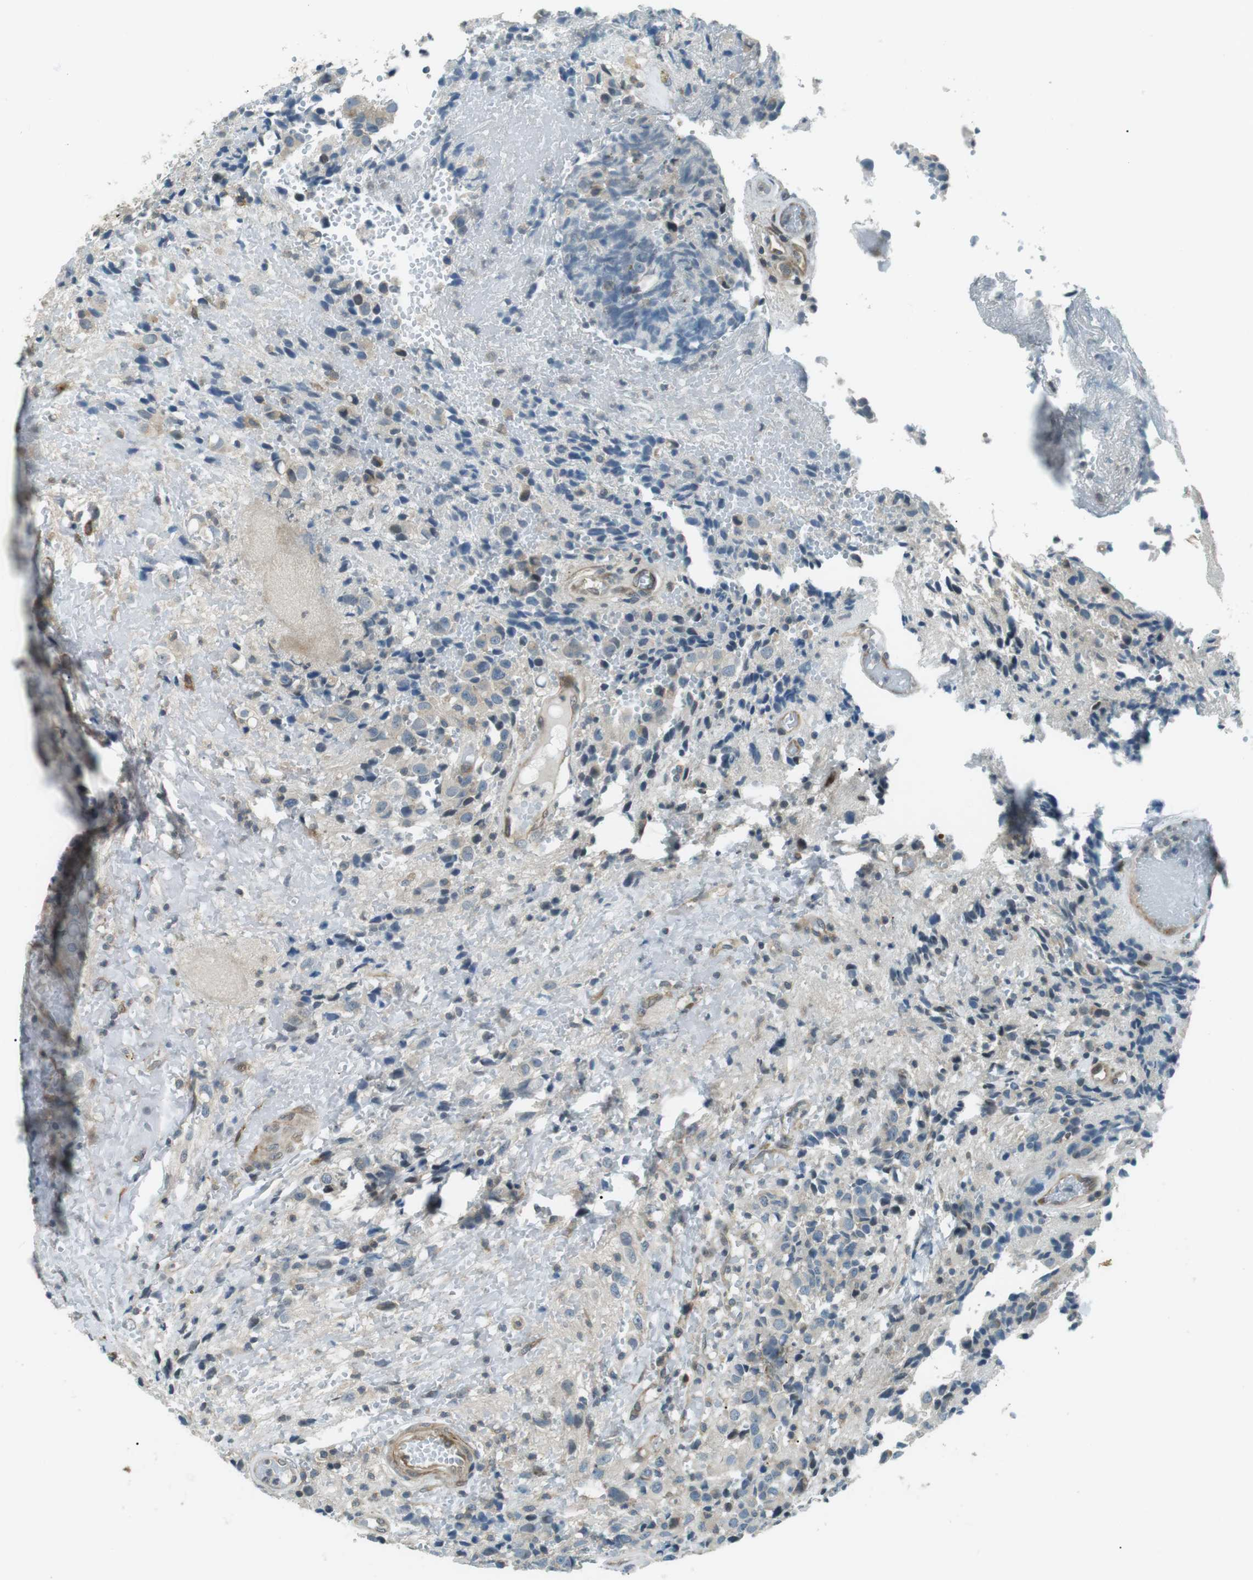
{"staining": {"intensity": "weak", "quantity": "<25%", "location": "cytoplasmic/membranous"}, "tissue": "glioma", "cell_type": "Tumor cells", "image_type": "cancer", "snomed": [{"axis": "morphology", "description": "Glioma, malignant, High grade"}, {"axis": "topography", "description": "Brain"}], "caption": "This micrograph is of high-grade glioma (malignant) stained with immunohistochemistry to label a protein in brown with the nuclei are counter-stained blue. There is no positivity in tumor cells.", "gene": "TMEM74", "patient": {"sex": "male", "age": 32}}